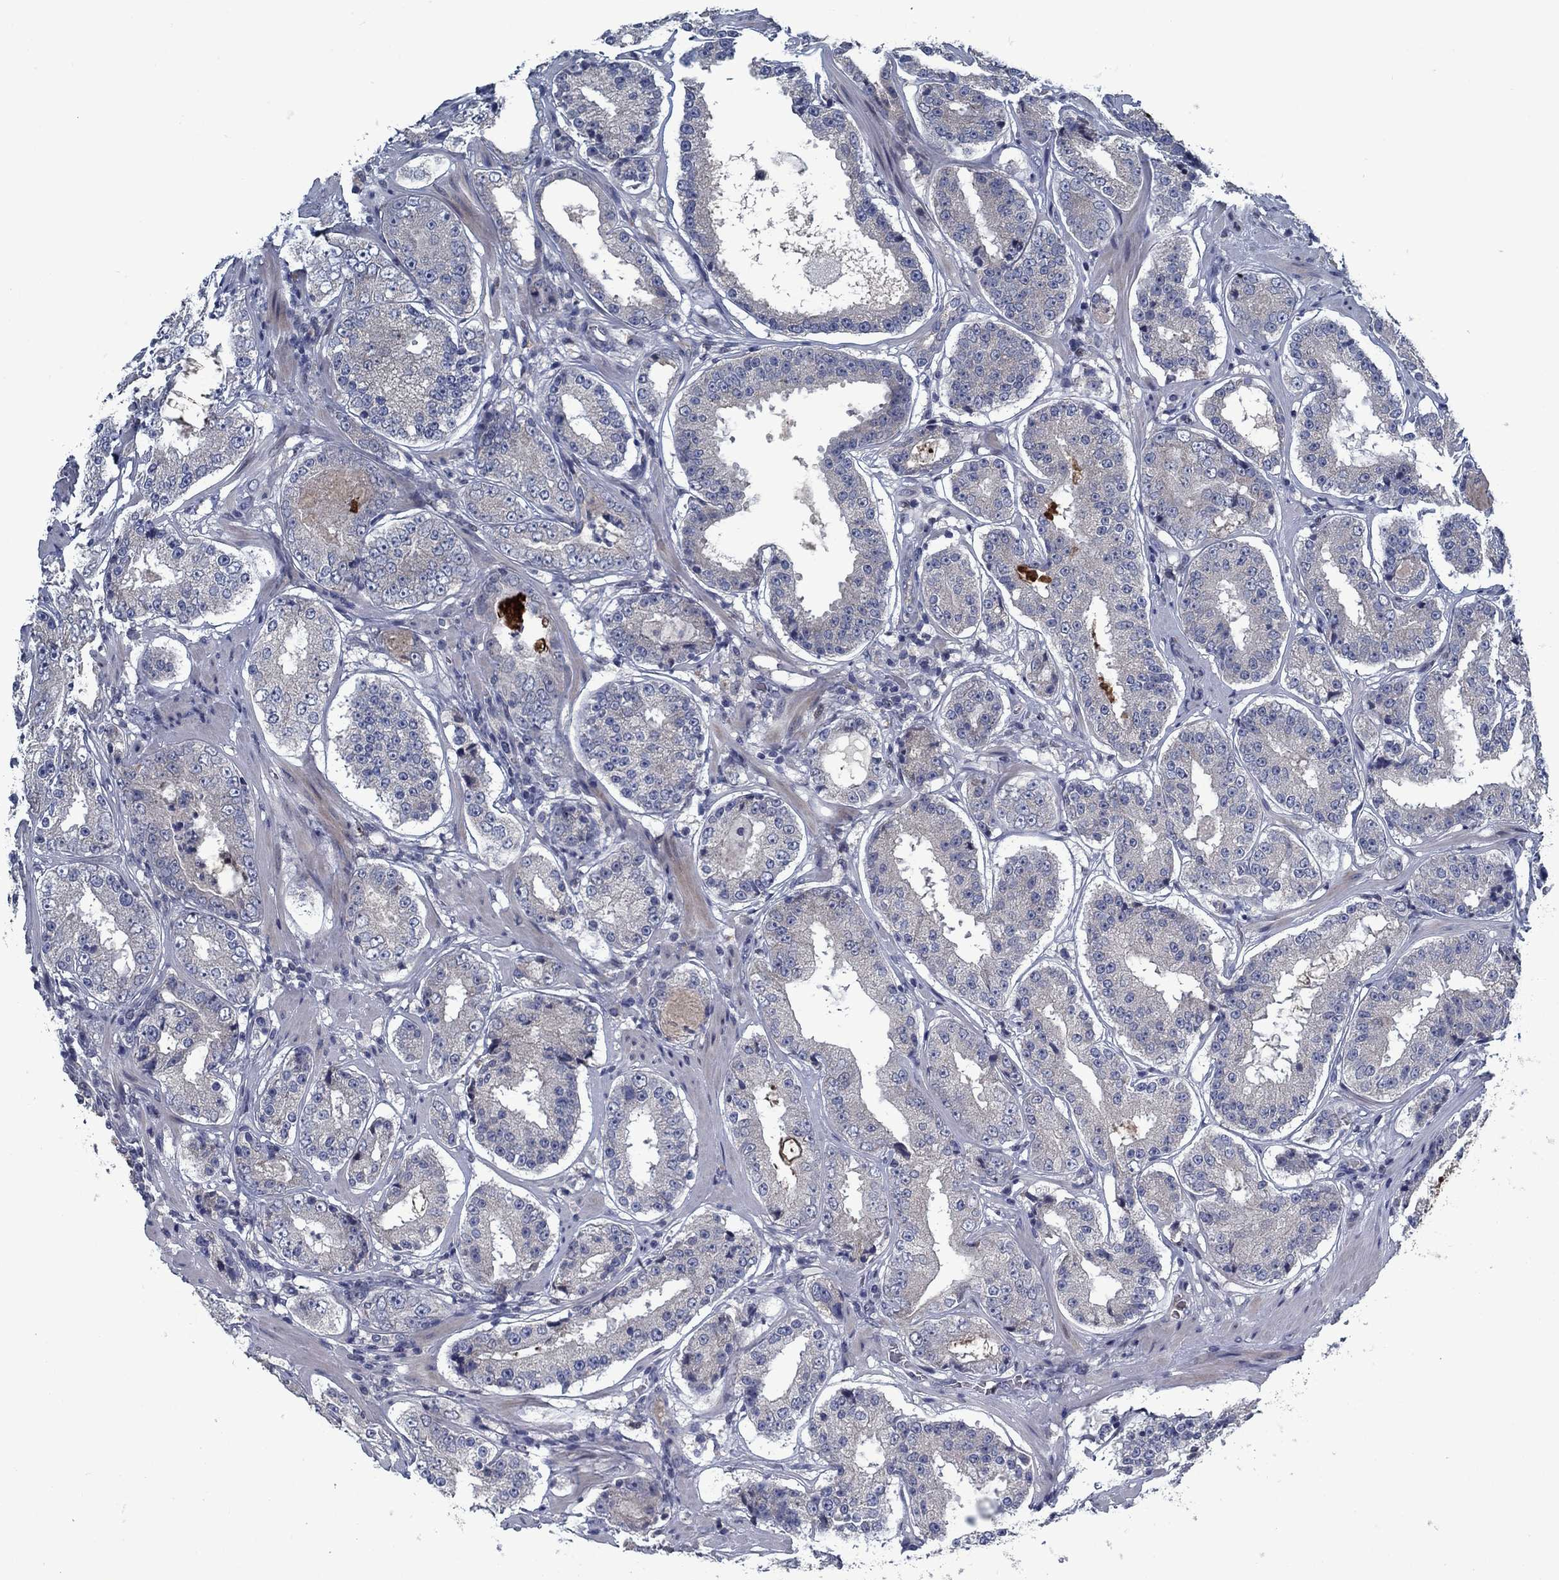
{"staining": {"intensity": "negative", "quantity": "none", "location": "none"}, "tissue": "prostate cancer", "cell_type": "Tumor cells", "image_type": "cancer", "snomed": [{"axis": "morphology", "description": "Adenocarcinoma, Low grade"}, {"axis": "topography", "description": "Prostate"}], "caption": "Immunohistochemical staining of human adenocarcinoma (low-grade) (prostate) shows no significant positivity in tumor cells.", "gene": "PNMA8A", "patient": {"sex": "male", "age": 60}}